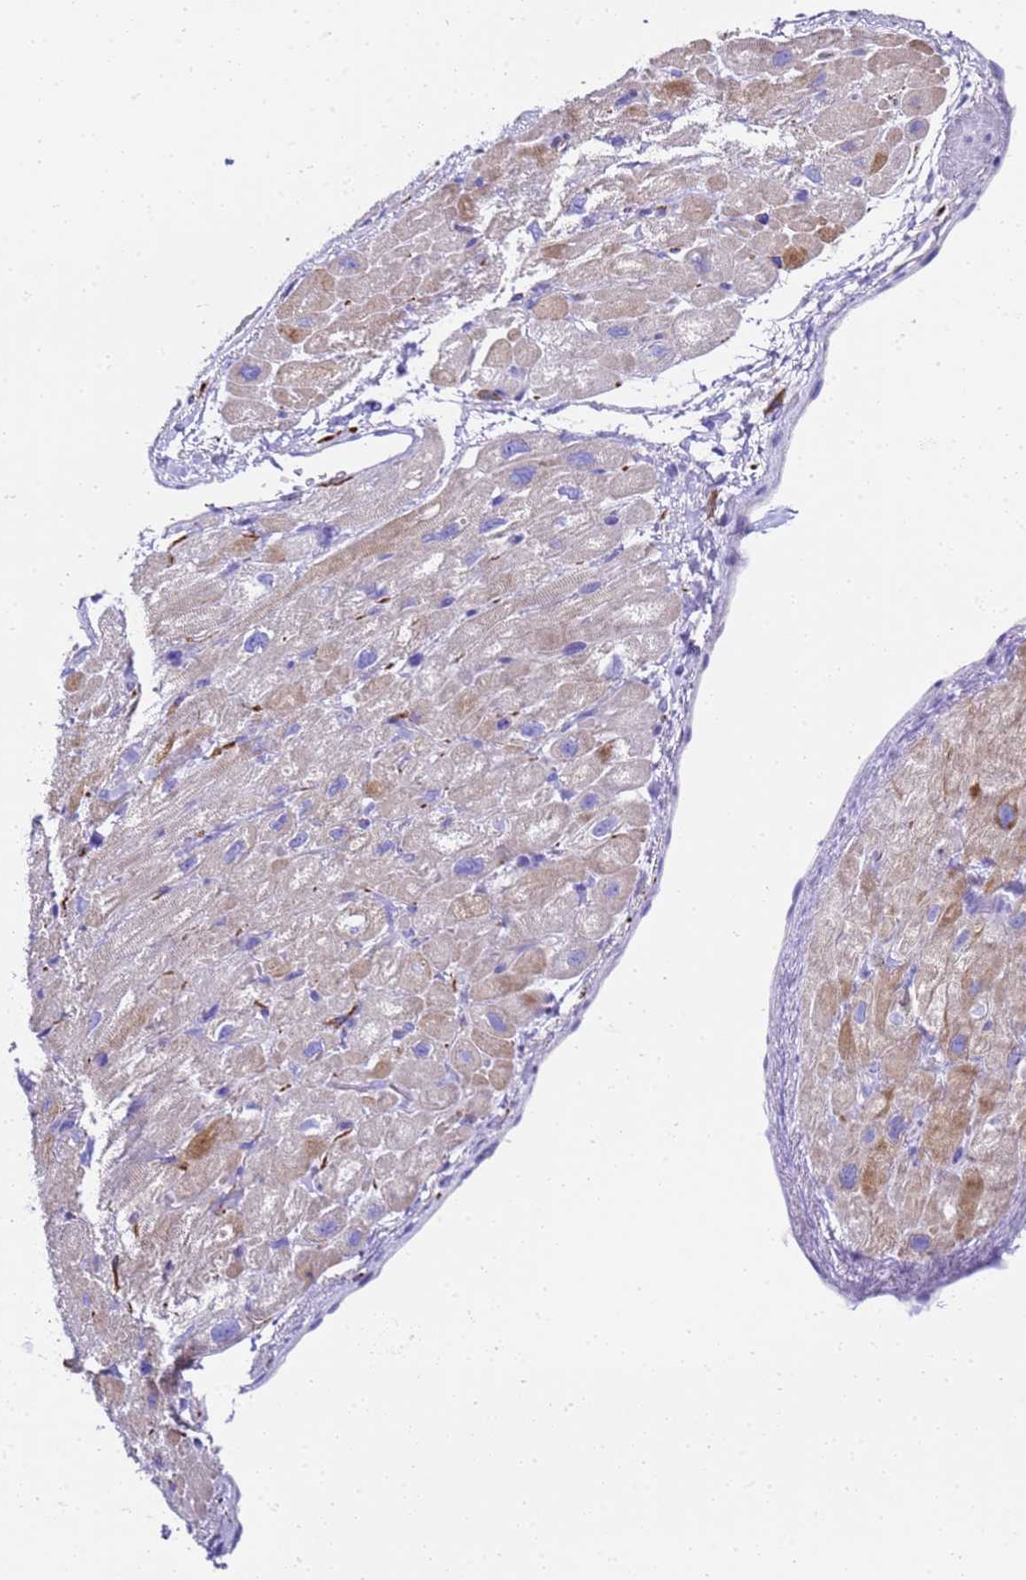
{"staining": {"intensity": "weak", "quantity": "25%-75%", "location": "cytoplasmic/membranous"}, "tissue": "heart muscle", "cell_type": "Cardiomyocytes", "image_type": "normal", "snomed": [{"axis": "morphology", "description": "Normal tissue, NOS"}, {"axis": "topography", "description": "Heart"}], "caption": "DAB (3,3'-diaminobenzidine) immunohistochemical staining of unremarkable heart muscle shows weak cytoplasmic/membranous protein positivity in about 25%-75% of cardiomyocytes.", "gene": "FAM72A", "patient": {"sex": "male", "age": 65}}